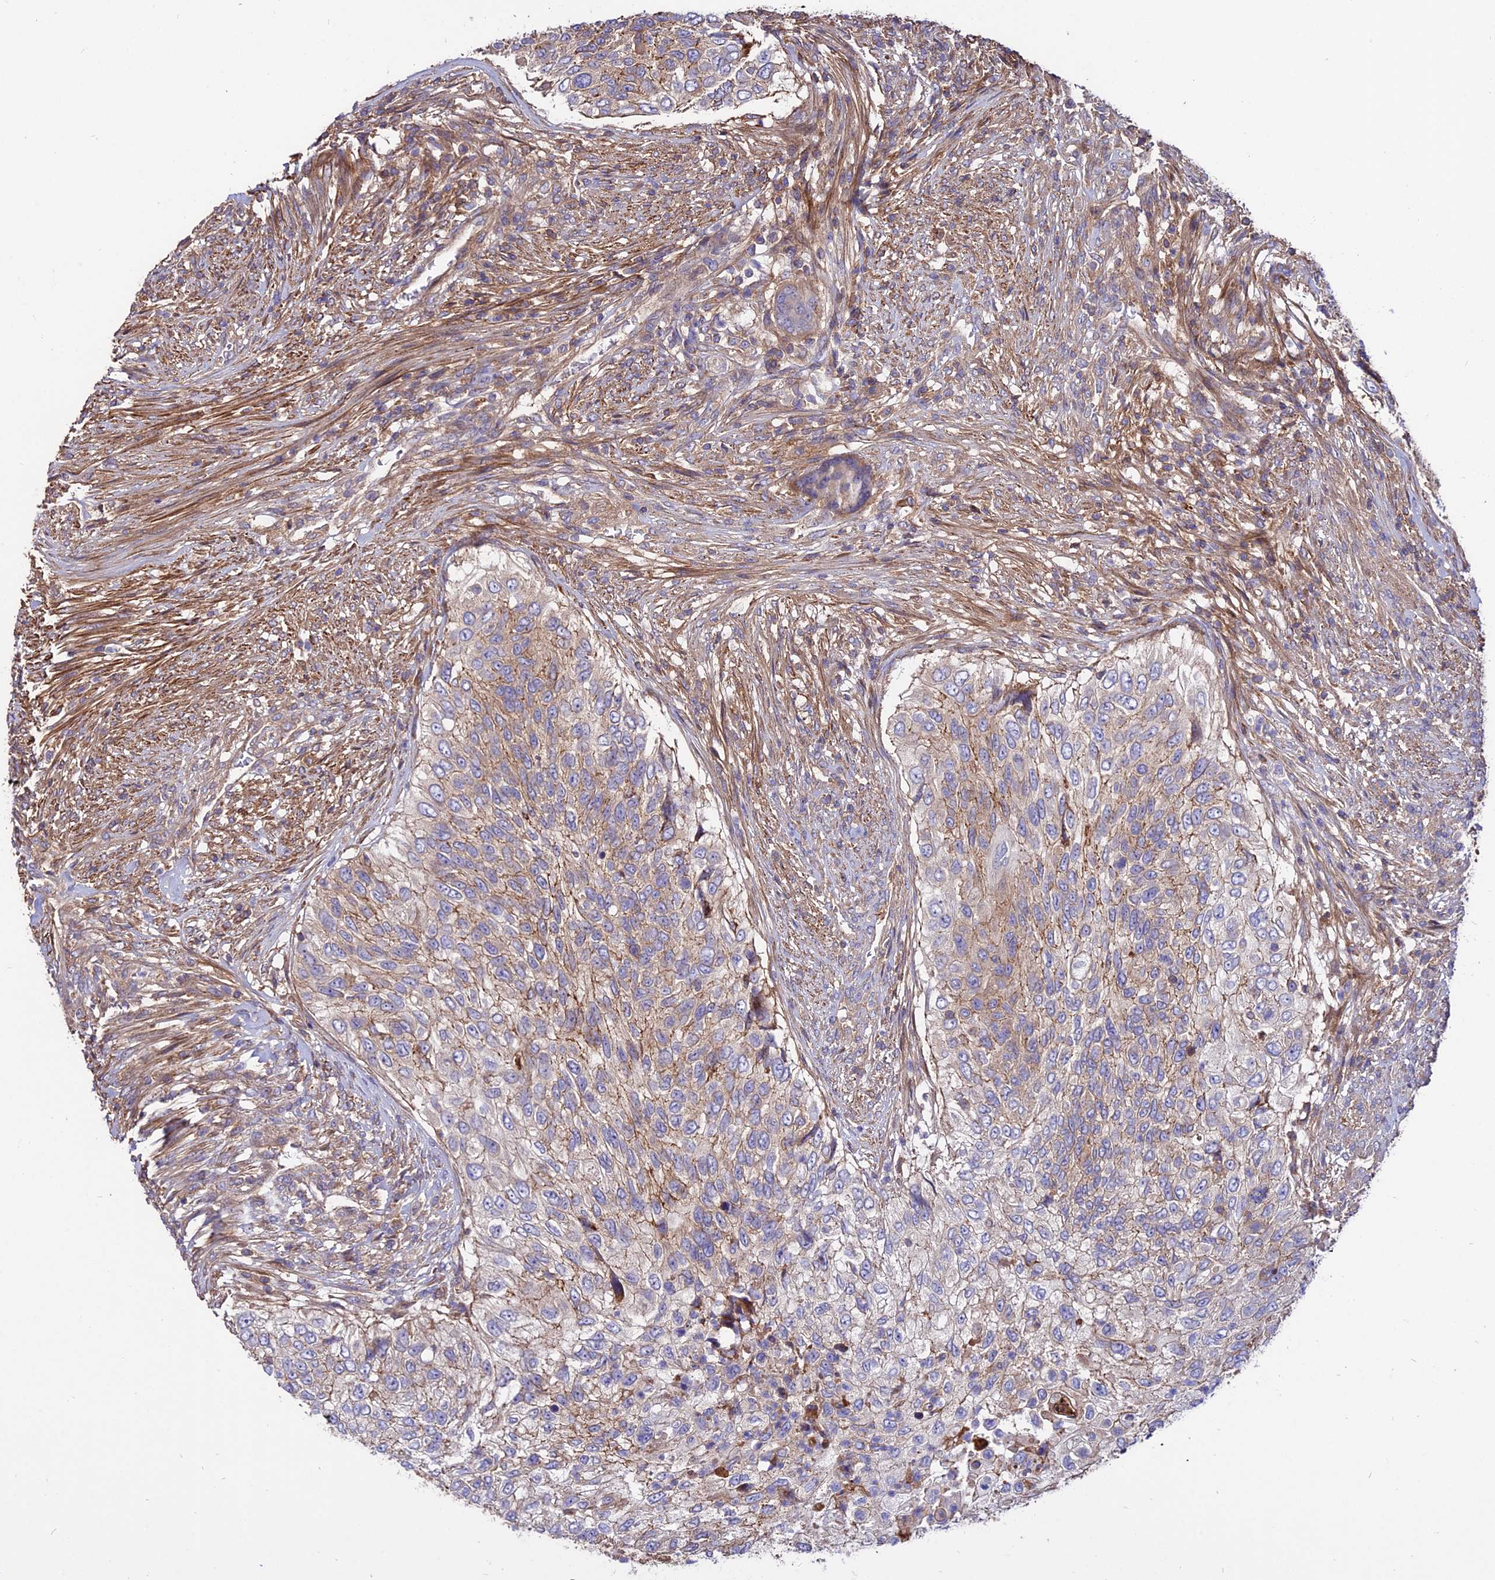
{"staining": {"intensity": "moderate", "quantity": "<25%", "location": "cytoplasmic/membranous"}, "tissue": "urothelial cancer", "cell_type": "Tumor cells", "image_type": "cancer", "snomed": [{"axis": "morphology", "description": "Urothelial carcinoma, High grade"}, {"axis": "topography", "description": "Urinary bladder"}], "caption": "Urothelial carcinoma (high-grade) tissue displays moderate cytoplasmic/membranous staining in approximately <25% of tumor cells", "gene": "PYM1", "patient": {"sex": "female", "age": 60}}